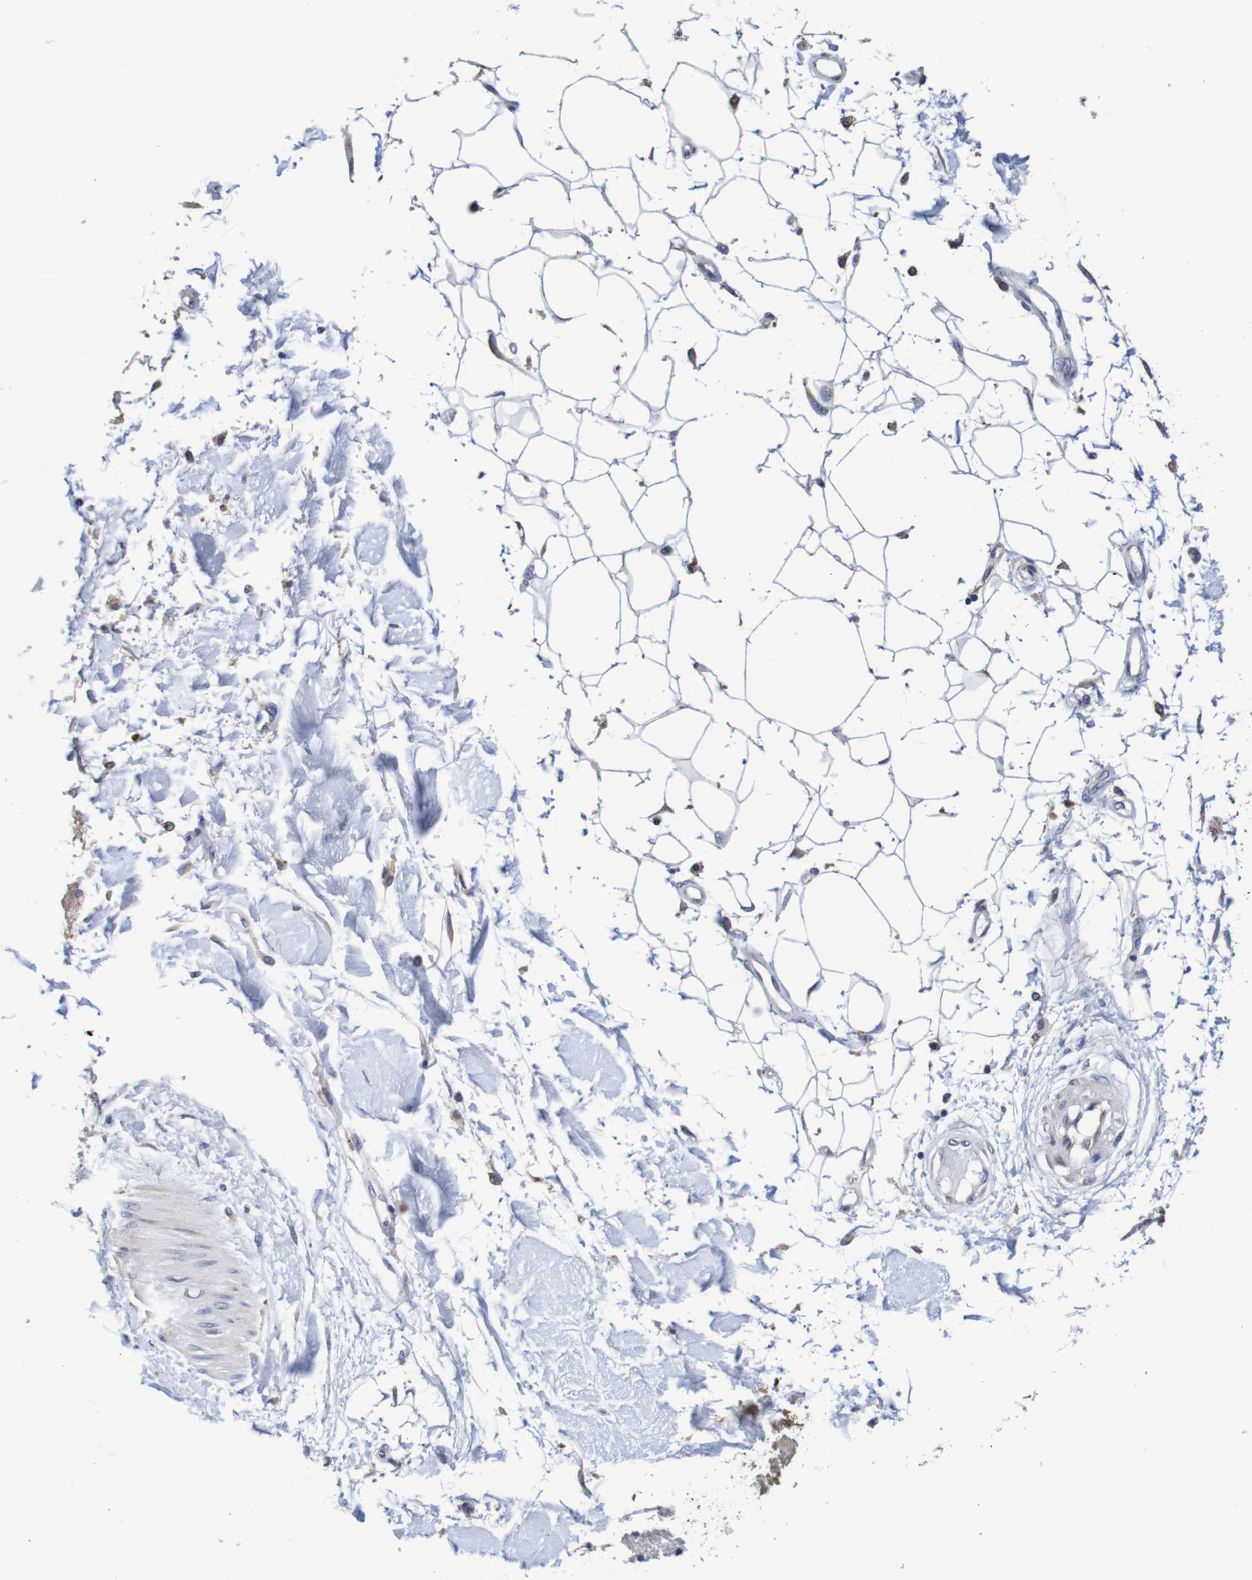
{"staining": {"intensity": "negative", "quantity": "none", "location": "none"}, "tissue": "adipose tissue", "cell_type": "Adipocytes", "image_type": "normal", "snomed": [{"axis": "morphology", "description": "Squamous cell carcinoma, NOS"}, {"axis": "topography", "description": "Skin"}], "caption": "The immunohistochemistry (IHC) histopathology image has no significant staining in adipocytes of adipose tissue. (DAB immunohistochemistry visualized using brightfield microscopy, high magnification).", "gene": "FIBP", "patient": {"sex": "male", "age": 83}}